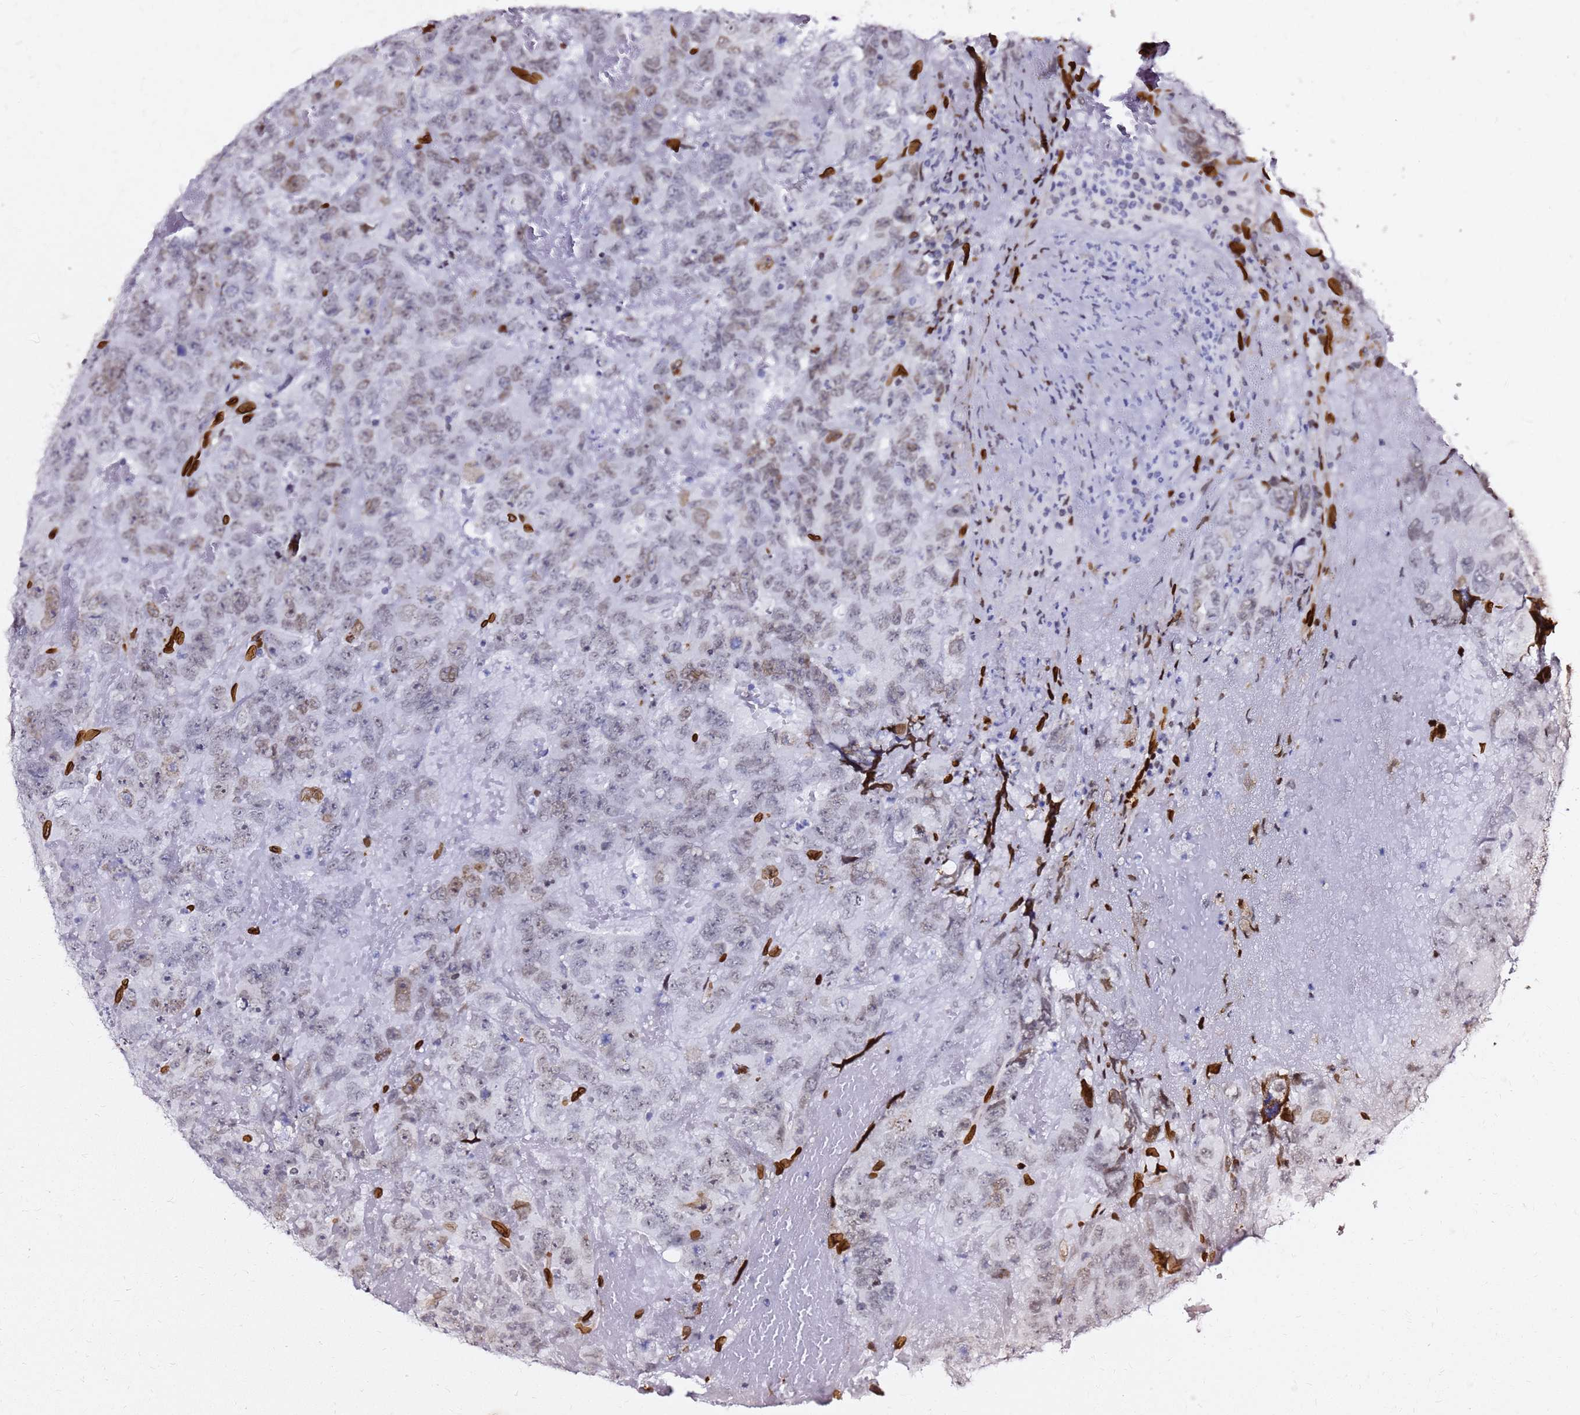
{"staining": {"intensity": "weak", "quantity": "25%-75%", "location": "nuclear"}, "tissue": "testis cancer", "cell_type": "Tumor cells", "image_type": "cancer", "snomed": [{"axis": "morphology", "description": "Carcinoma, Embryonal, NOS"}, {"axis": "topography", "description": "Testis"}], "caption": "Immunohistochemistry of testis embryonal carcinoma shows low levels of weak nuclear staining in about 25%-75% of tumor cells.", "gene": "C6orf141", "patient": {"sex": "male", "age": 45}}